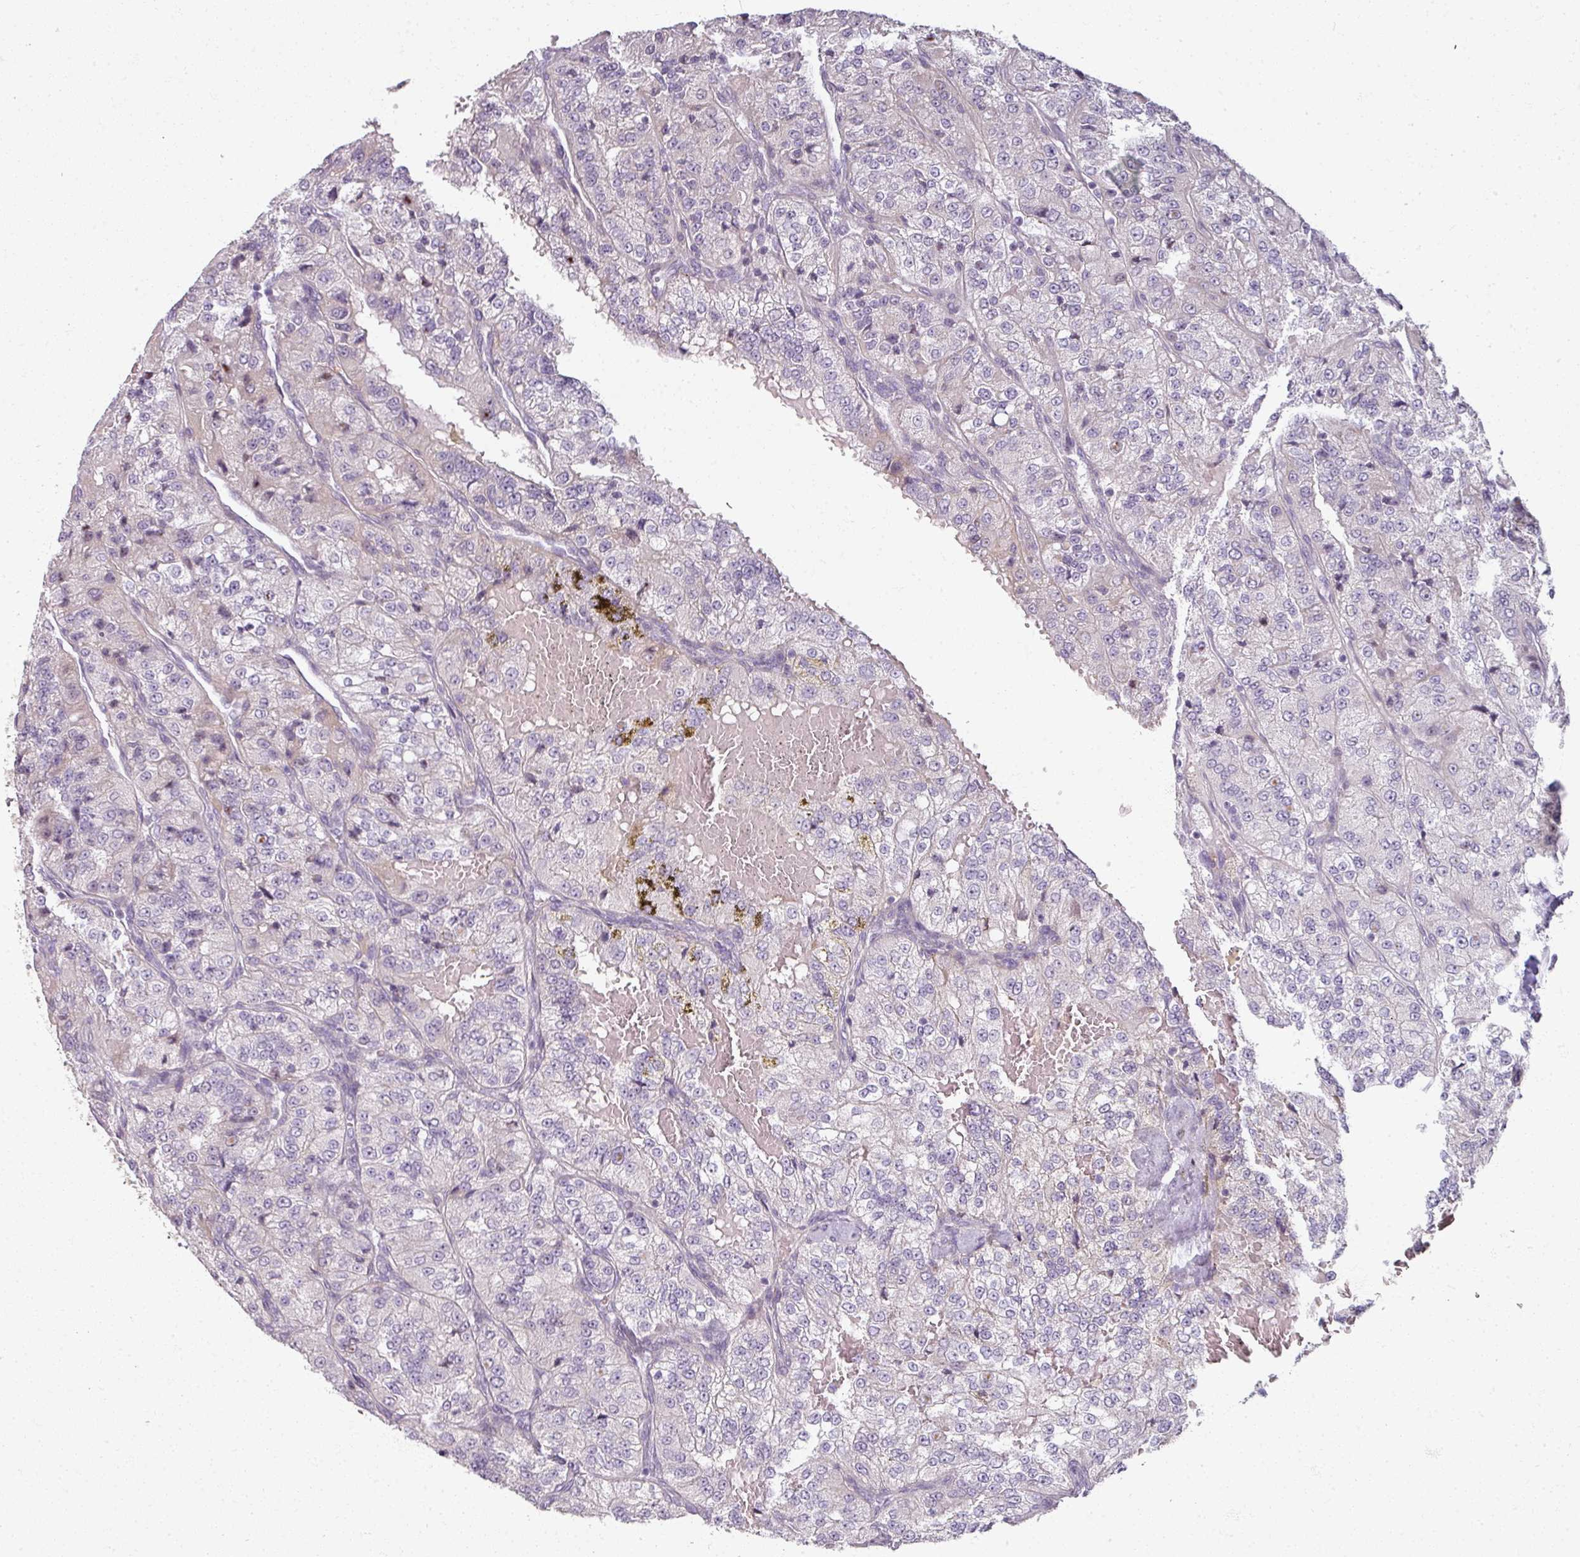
{"staining": {"intensity": "negative", "quantity": "none", "location": "none"}, "tissue": "renal cancer", "cell_type": "Tumor cells", "image_type": "cancer", "snomed": [{"axis": "morphology", "description": "Adenocarcinoma, NOS"}, {"axis": "topography", "description": "Kidney"}], "caption": "Renal cancer stained for a protein using immunohistochemistry reveals no positivity tumor cells.", "gene": "MYMK", "patient": {"sex": "female", "age": 63}}